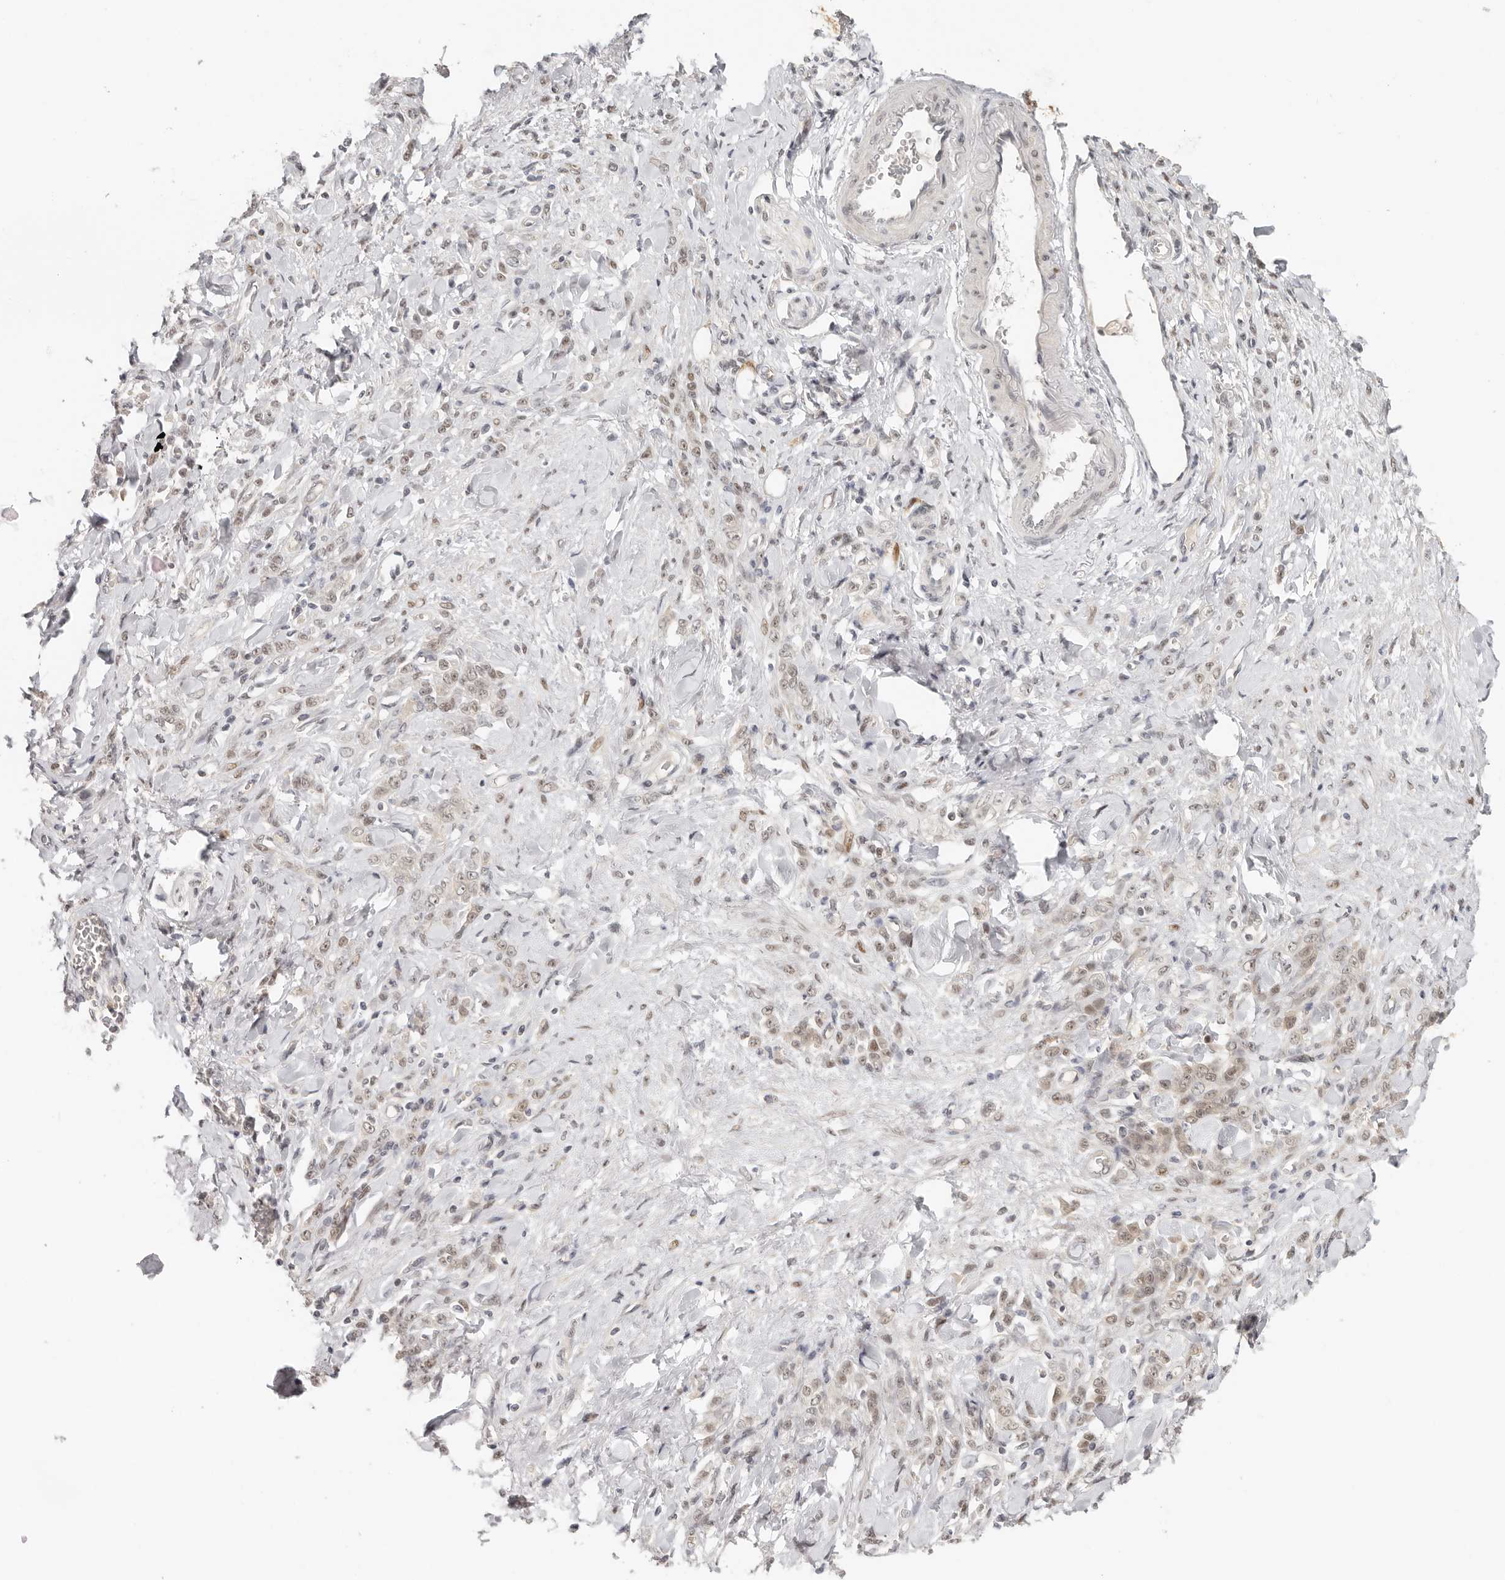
{"staining": {"intensity": "weak", "quantity": ">75%", "location": "nuclear"}, "tissue": "stomach cancer", "cell_type": "Tumor cells", "image_type": "cancer", "snomed": [{"axis": "morphology", "description": "Normal tissue, NOS"}, {"axis": "morphology", "description": "Adenocarcinoma, NOS"}, {"axis": "topography", "description": "Stomach"}], "caption": "Immunohistochemistry (DAB) staining of human stomach adenocarcinoma displays weak nuclear protein staining in about >75% of tumor cells.", "gene": "LARP7", "patient": {"sex": "male", "age": 82}}